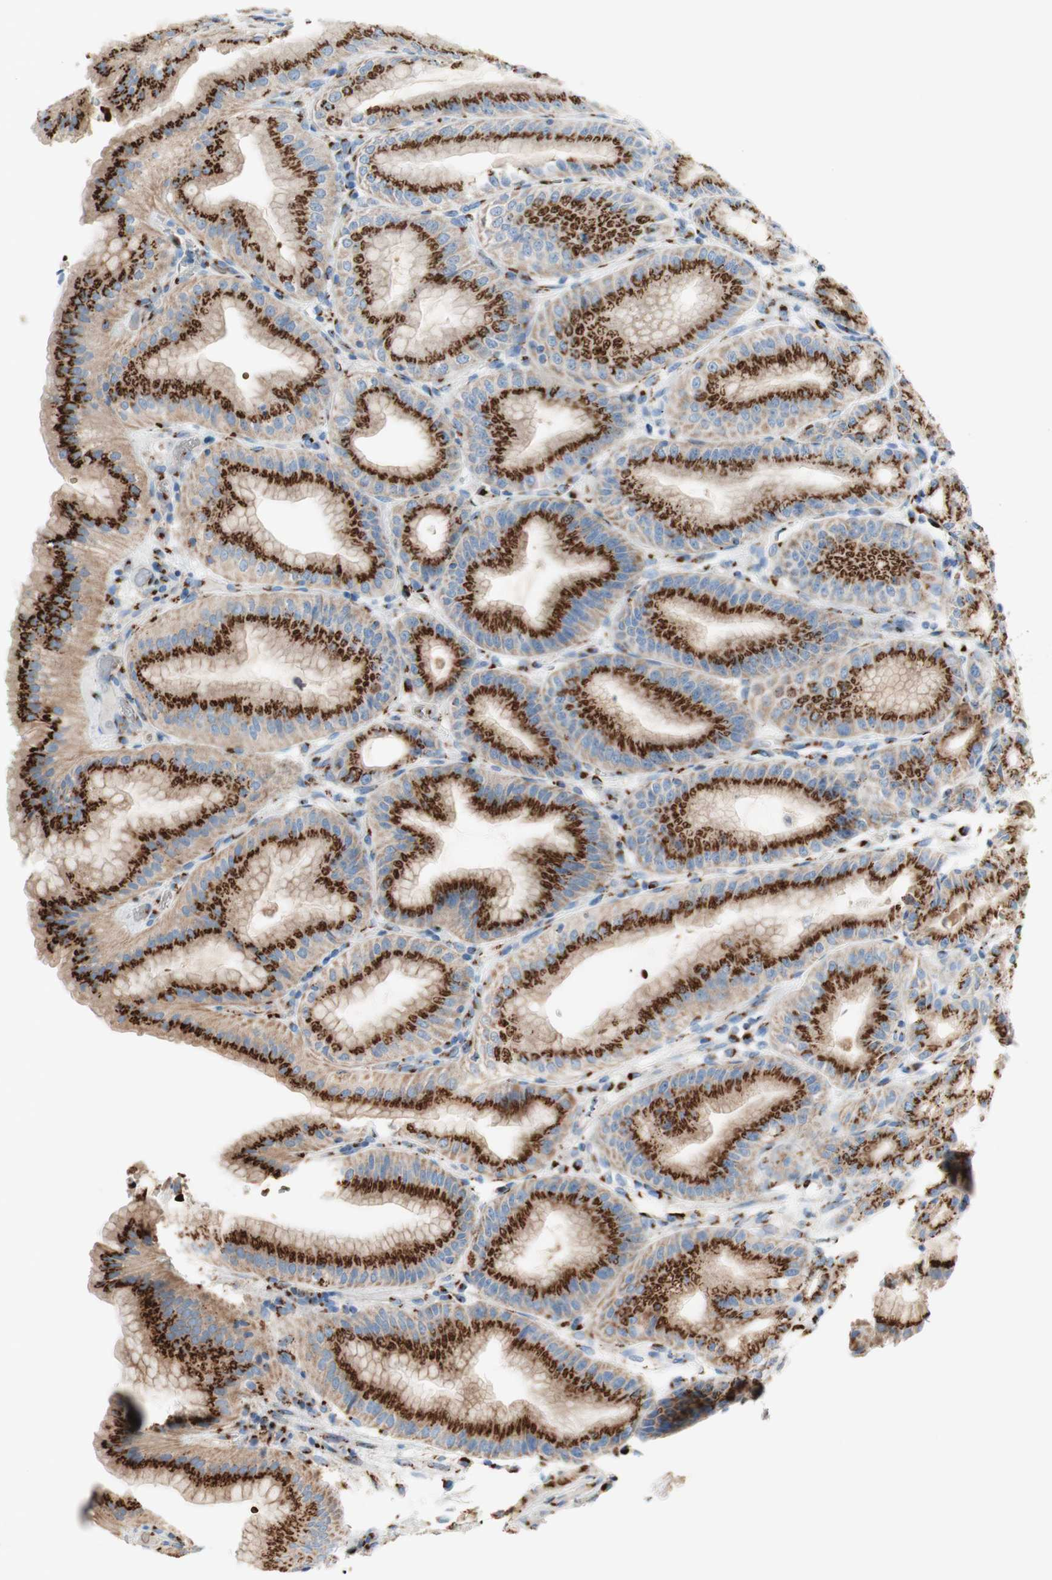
{"staining": {"intensity": "strong", "quantity": ">75%", "location": "cytoplasmic/membranous"}, "tissue": "stomach", "cell_type": "Glandular cells", "image_type": "normal", "snomed": [{"axis": "morphology", "description": "Normal tissue, NOS"}, {"axis": "topography", "description": "Stomach, lower"}], "caption": "Immunohistochemical staining of unremarkable stomach shows >75% levels of strong cytoplasmic/membranous protein expression in about >75% of glandular cells.", "gene": "GOLGB1", "patient": {"sex": "male", "age": 71}}